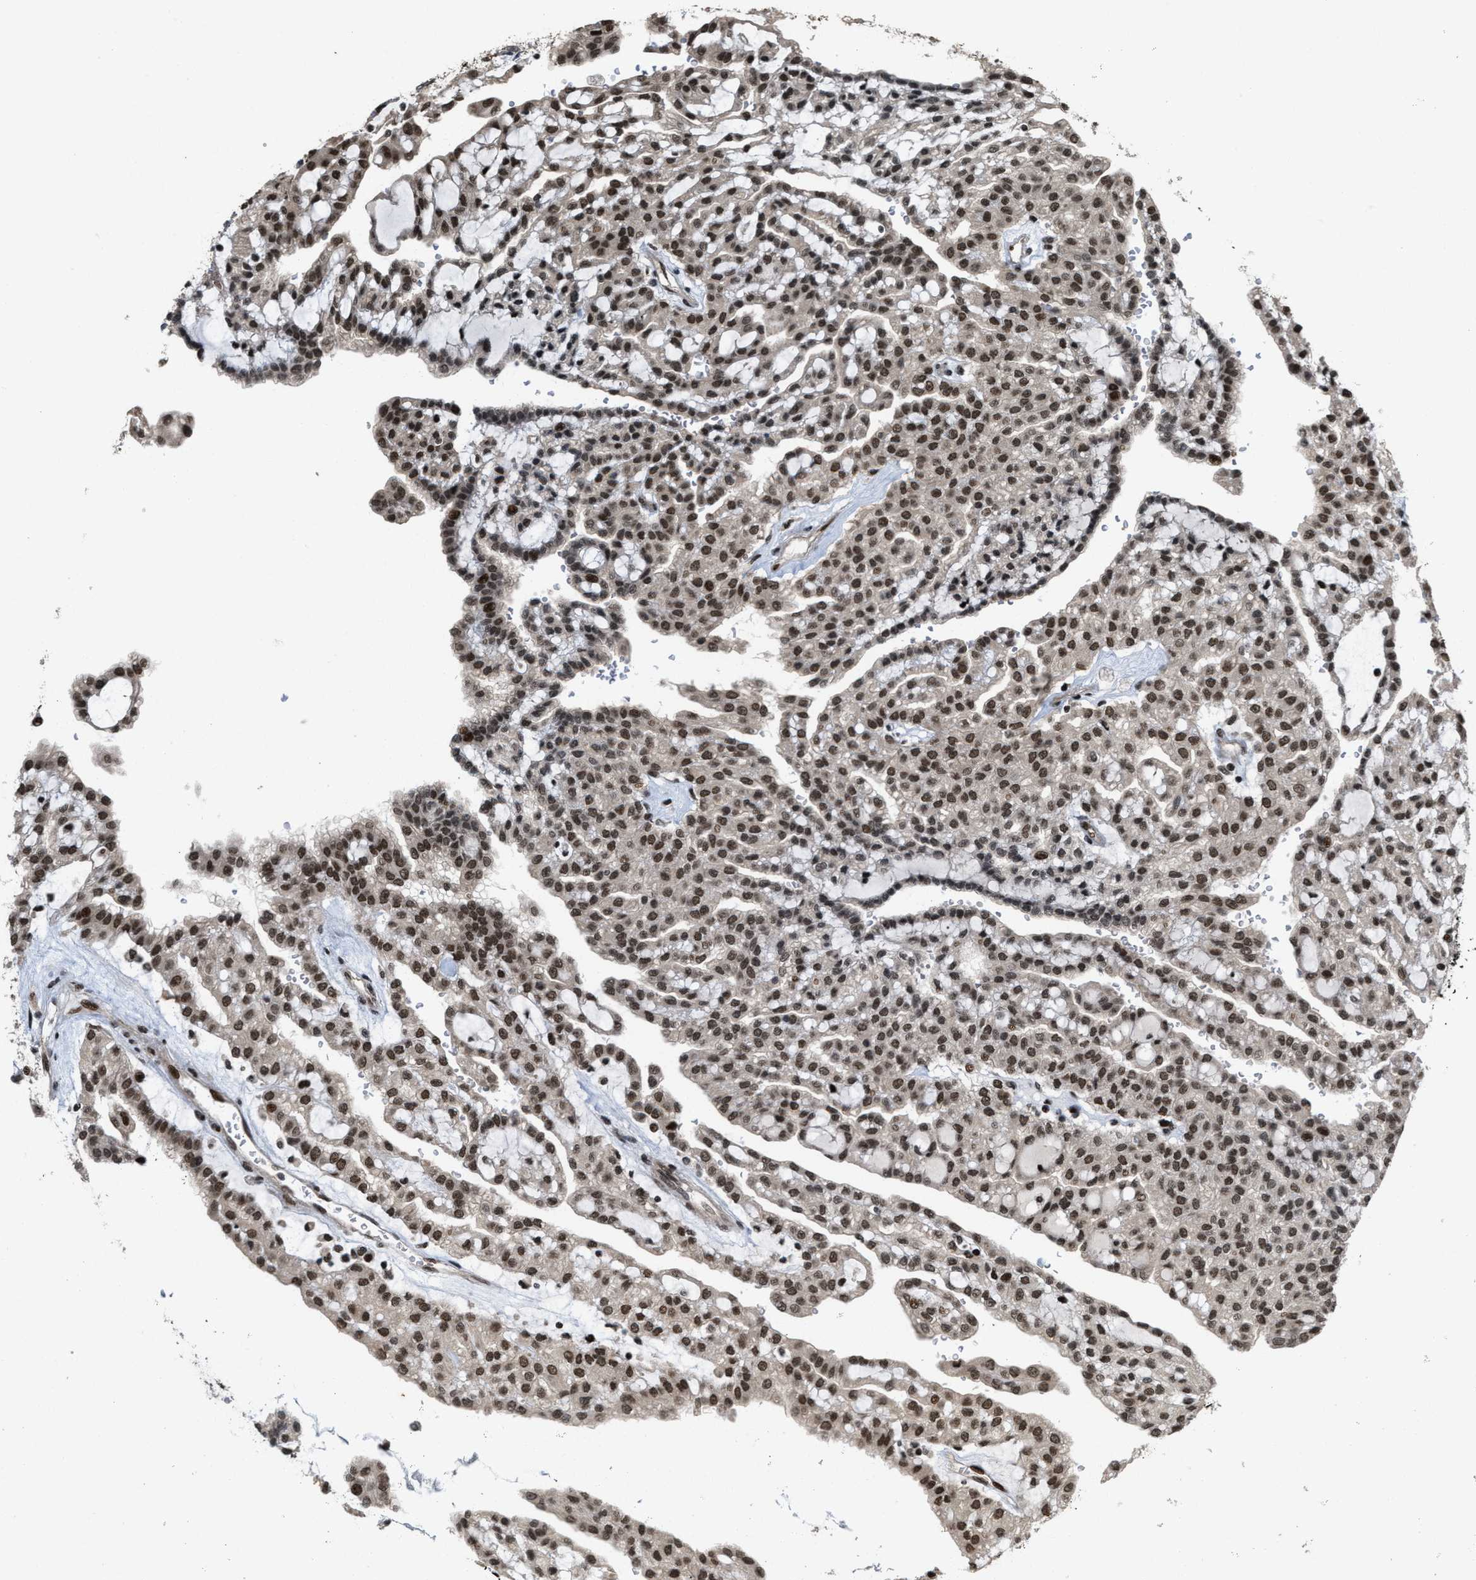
{"staining": {"intensity": "strong", "quantity": ">75%", "location": "nuclear"}, "tissue": "renal cancer", "cell_type": "Tumor cells", "image_type": "cancer", "snomed": [{"axis": "morphology", "description": "Adenocarcinoma, NOS"}, {"axis": "topography", "description": "Kidney"}], "caption": "An immunohistochemistry photomicrograph of tumor tissue is shown. Protein staining in brown highlights strong nuclear positivity in adenocarcinoma (renal) within tumor cells.", "gene": "SERTAD2", "patient": {"sex": "male", "age": 63}}